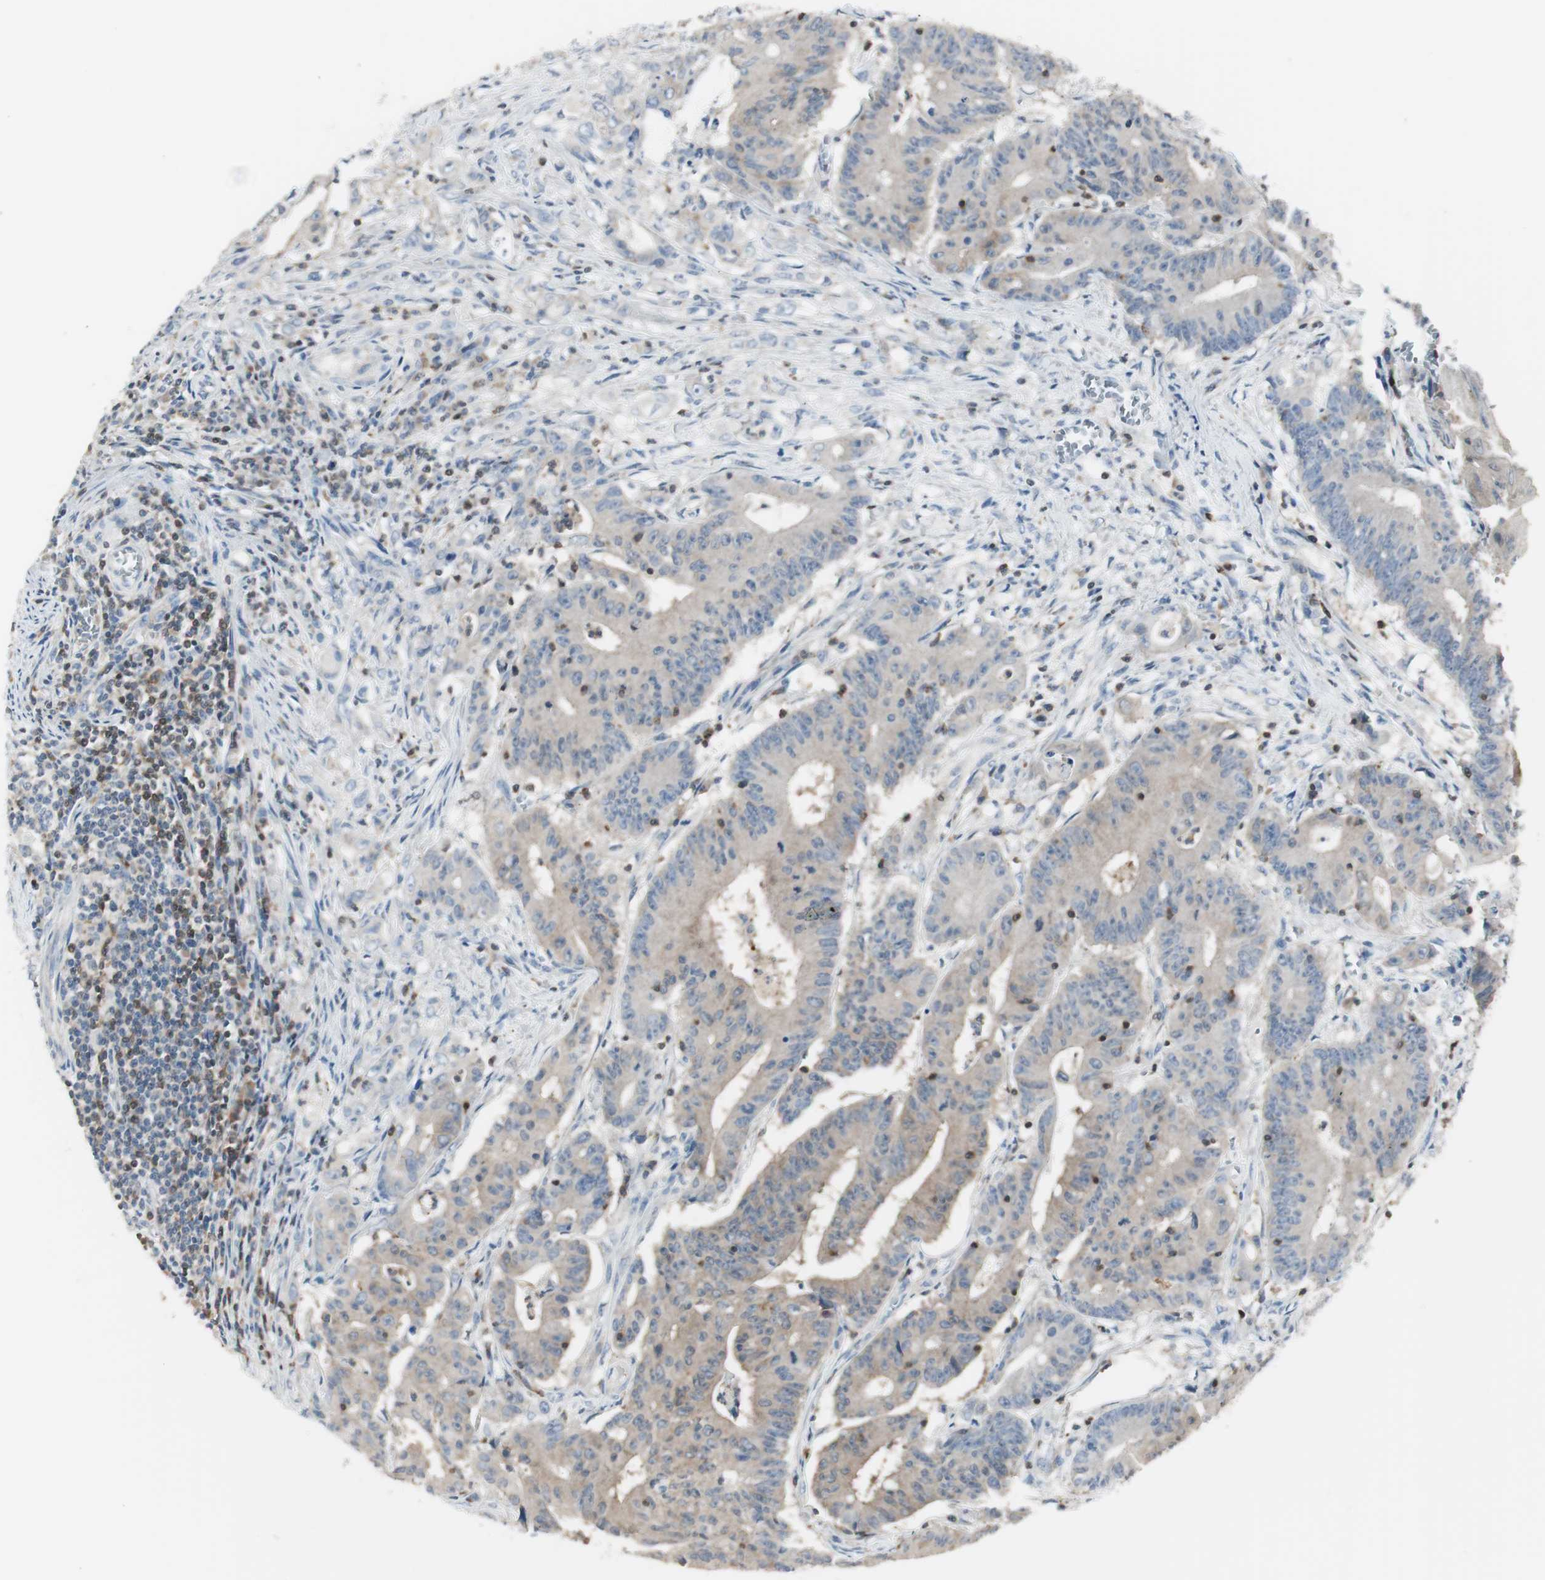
{"staining": {"intensity": "moderate", "quantity": "25%-75%", "location": "cytoplasmic/membranous"}, "tissue": "colorectal cancer", "cell_type": "Tumor cells", "image_type": "cancer", "snomed": [{"axis": "morphology", "description": "Adenocarcinoma, NOS"}, {"axis": "topography", "description": "Colon"}], "caption": "Immunohistochemistry (DAB (3,3'-diaminobenzidine)) staining of human adenocarcinoma (colorectal) displays moderate cytoplasmic/membranous protein staining in about 25%-75% of tumor cells.", "gene": "SLC9A3R1", "patient": {"sex": "male", "age": 45}}